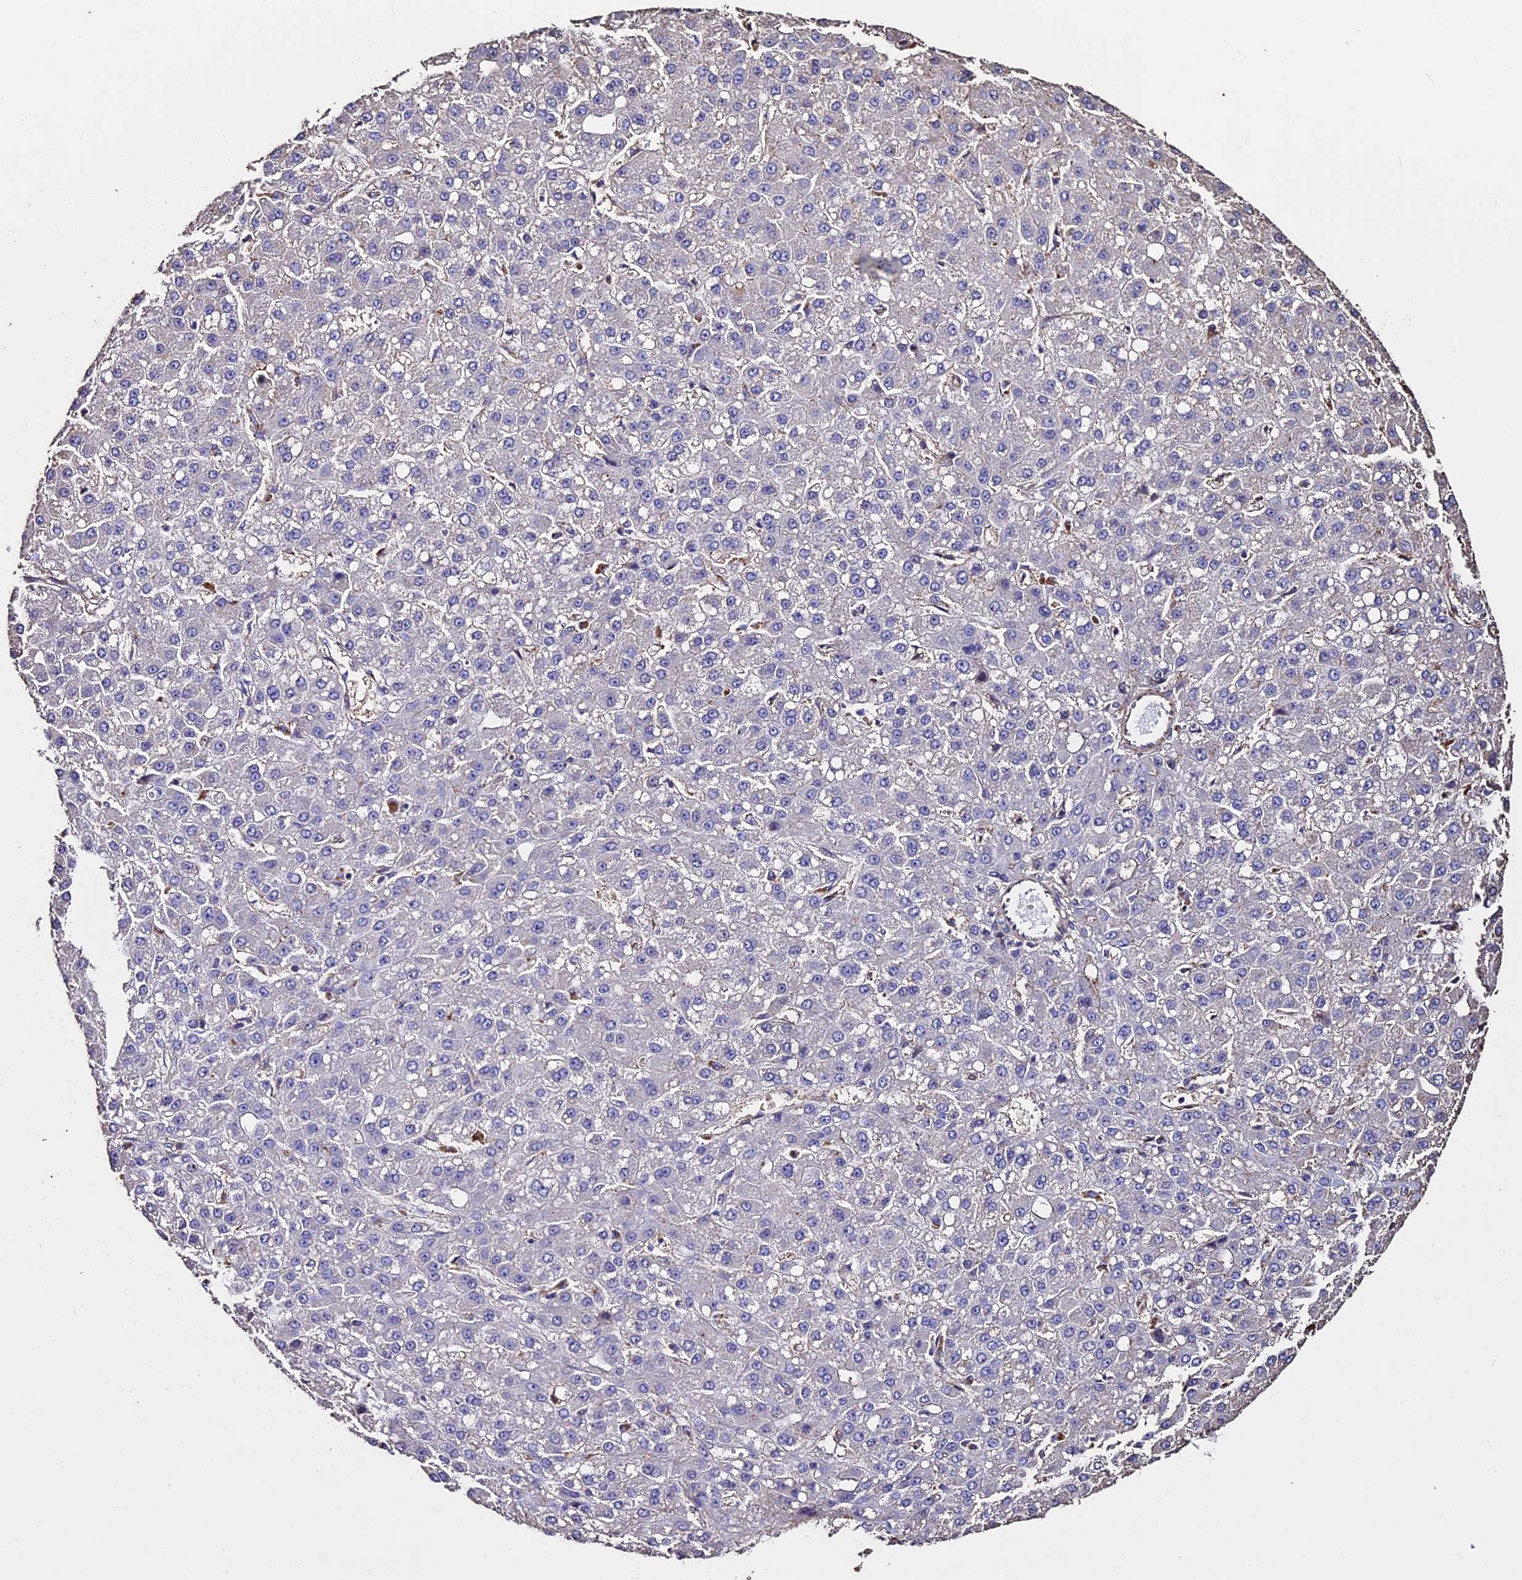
{"staining": {"intensity": "negative", "quantity": "none", "location": "none"}, "tissue": "liver cancer", "cell_type": "Tumor cells", "image_type": "cancer", "snomed": [{"axis": "morphology", "description": "Carcinoma, Hepatocellular, NOS"}, {"axis": "topography", "description": "Liver"}], "caption": "There is no significant staining in tumor cells of liver cancer (hepatocellular carcinoma).", "gene": "USB1", "patient": {"sex": "male", "age": 67}}